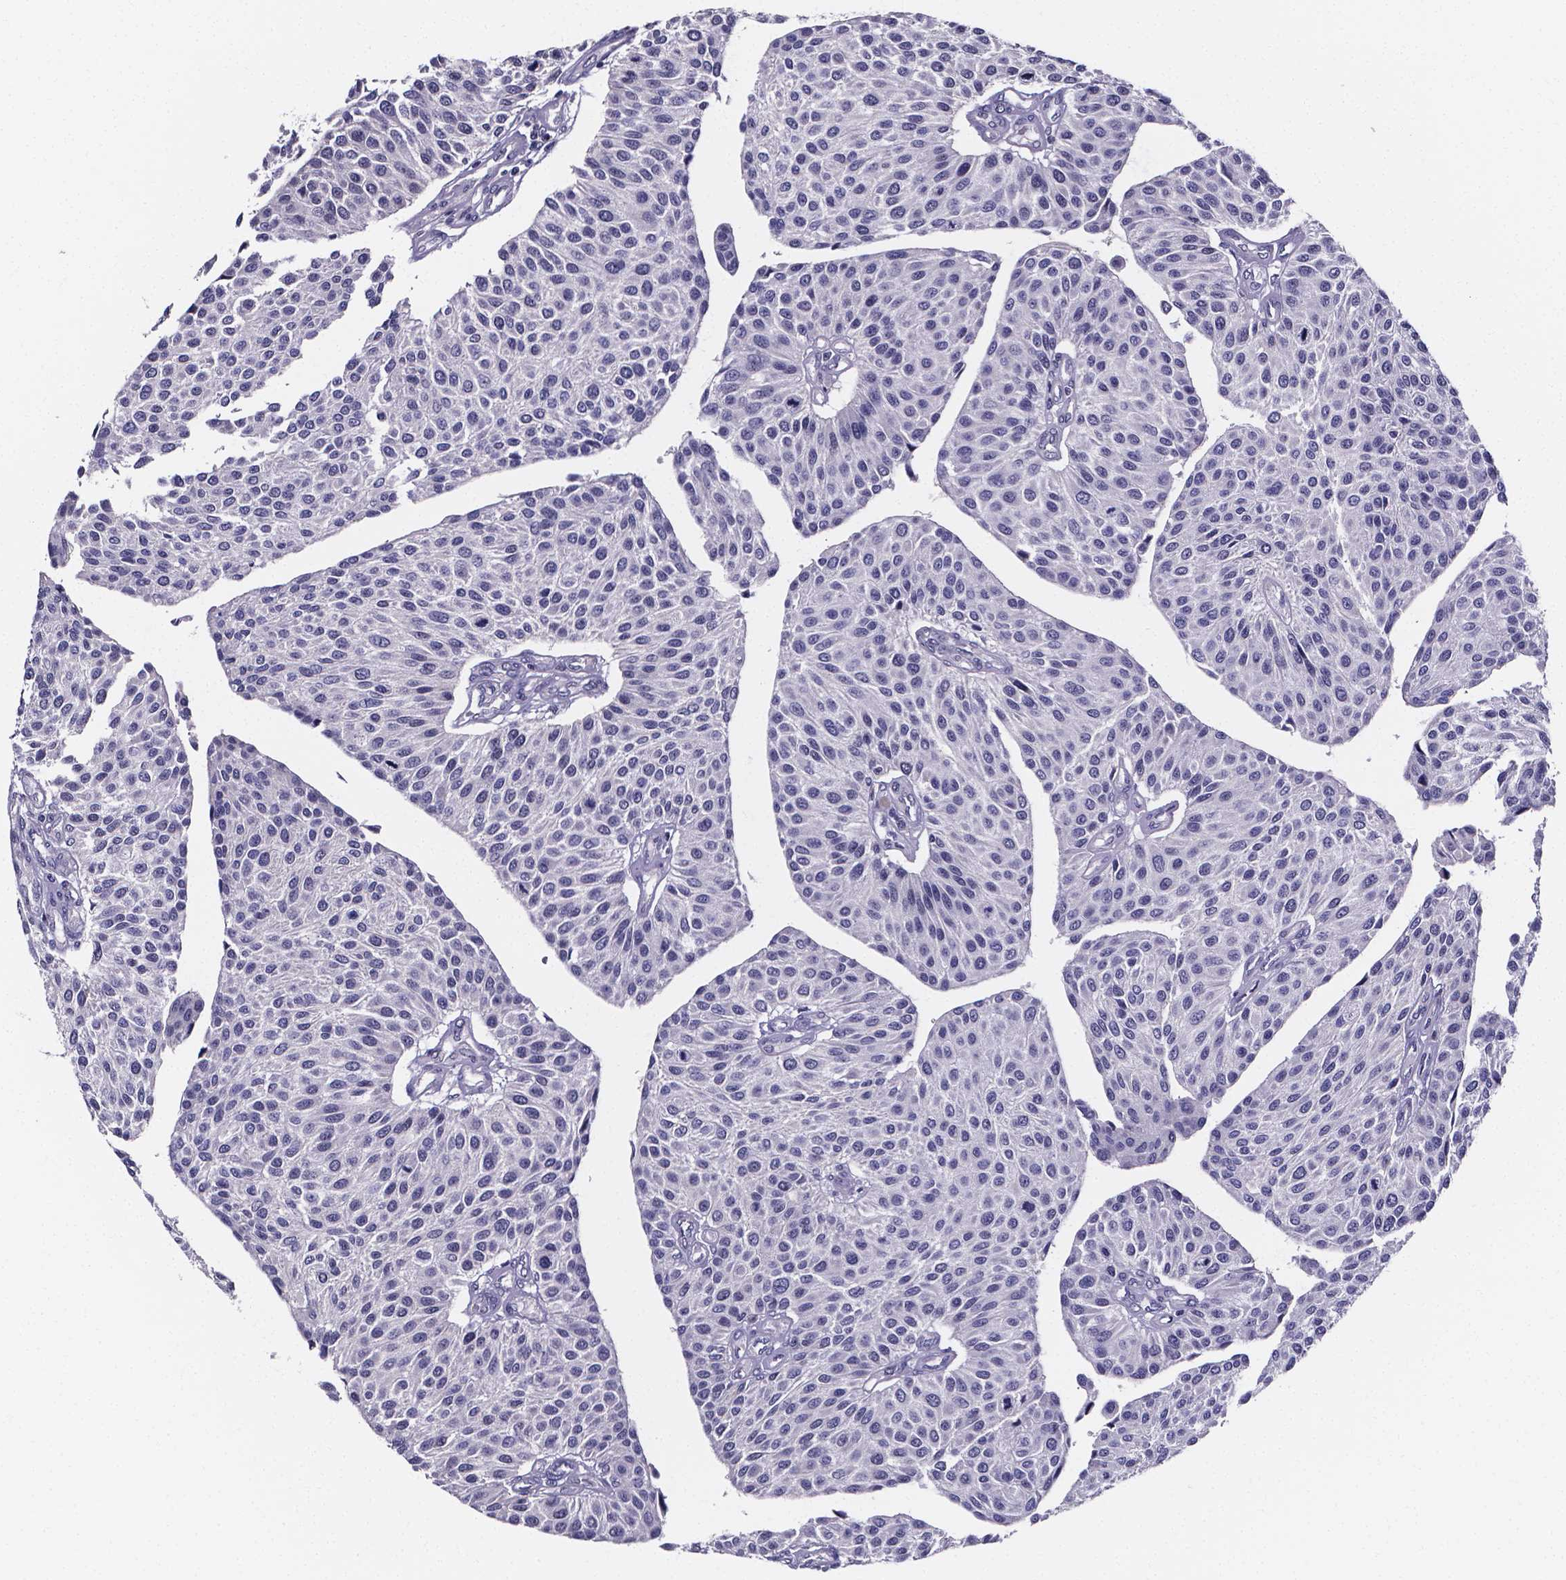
{"staining": {"intensity": "negative", "quantity": "none", "location": "none"}, "tissue": "urothelial cancer", "cell_type": "Tumor cells", "image_type": "cancer", "snomed": [{"axis": "morphology", "description": "Urothelial carcinoma, NOS"}, {"axis": "topography", "description": "Urinary bladder"}], "caption": "Immunohistochemical staining of urothelial cancer demonstrates no significant positivity in tumor cells.", "gene": "IZUMO1", "patient": {"sex": "male", "age": 55}}